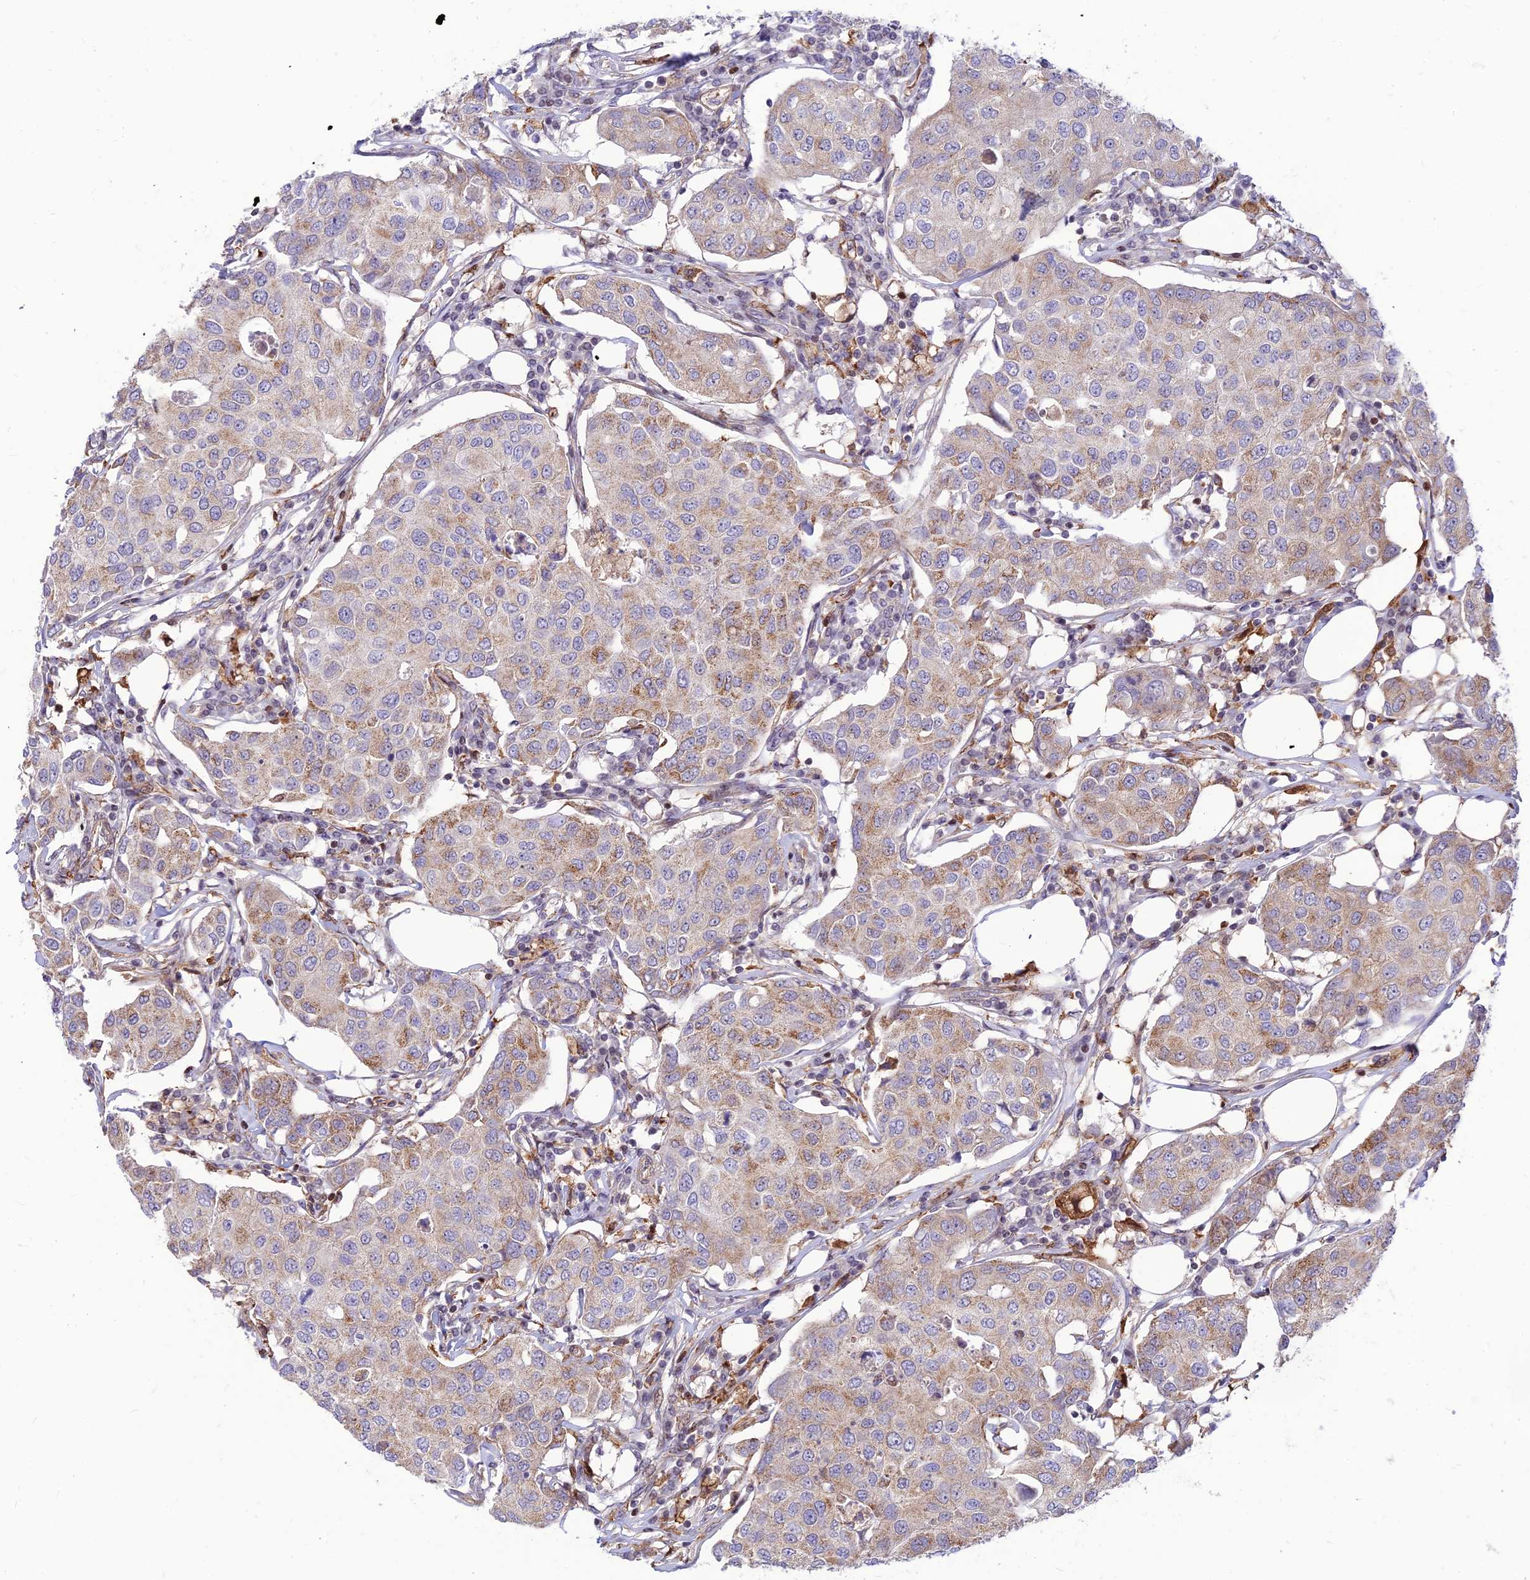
{"staining": {"intensity": "moderate", "quantity": "<25%", "location": "cytoplasmic/membranous"}, "tissue": "breast cancer", "cell_type": "Tumor cells", "image_type": "cancer", "snomed": [{"axis": "morphology", "description": "Duct carcinoma"}, {"axis": "topography", "description": "Breast"}], "caption": "Protein analysis of breast cancer (invasive ductal carcinoma) tissue demonstrates moderate cytoplasmic/membranous expression in approximately <25% of tumor cells.", "gene": "FAM186B", "patient": {"sex": "female", "age": 80}}